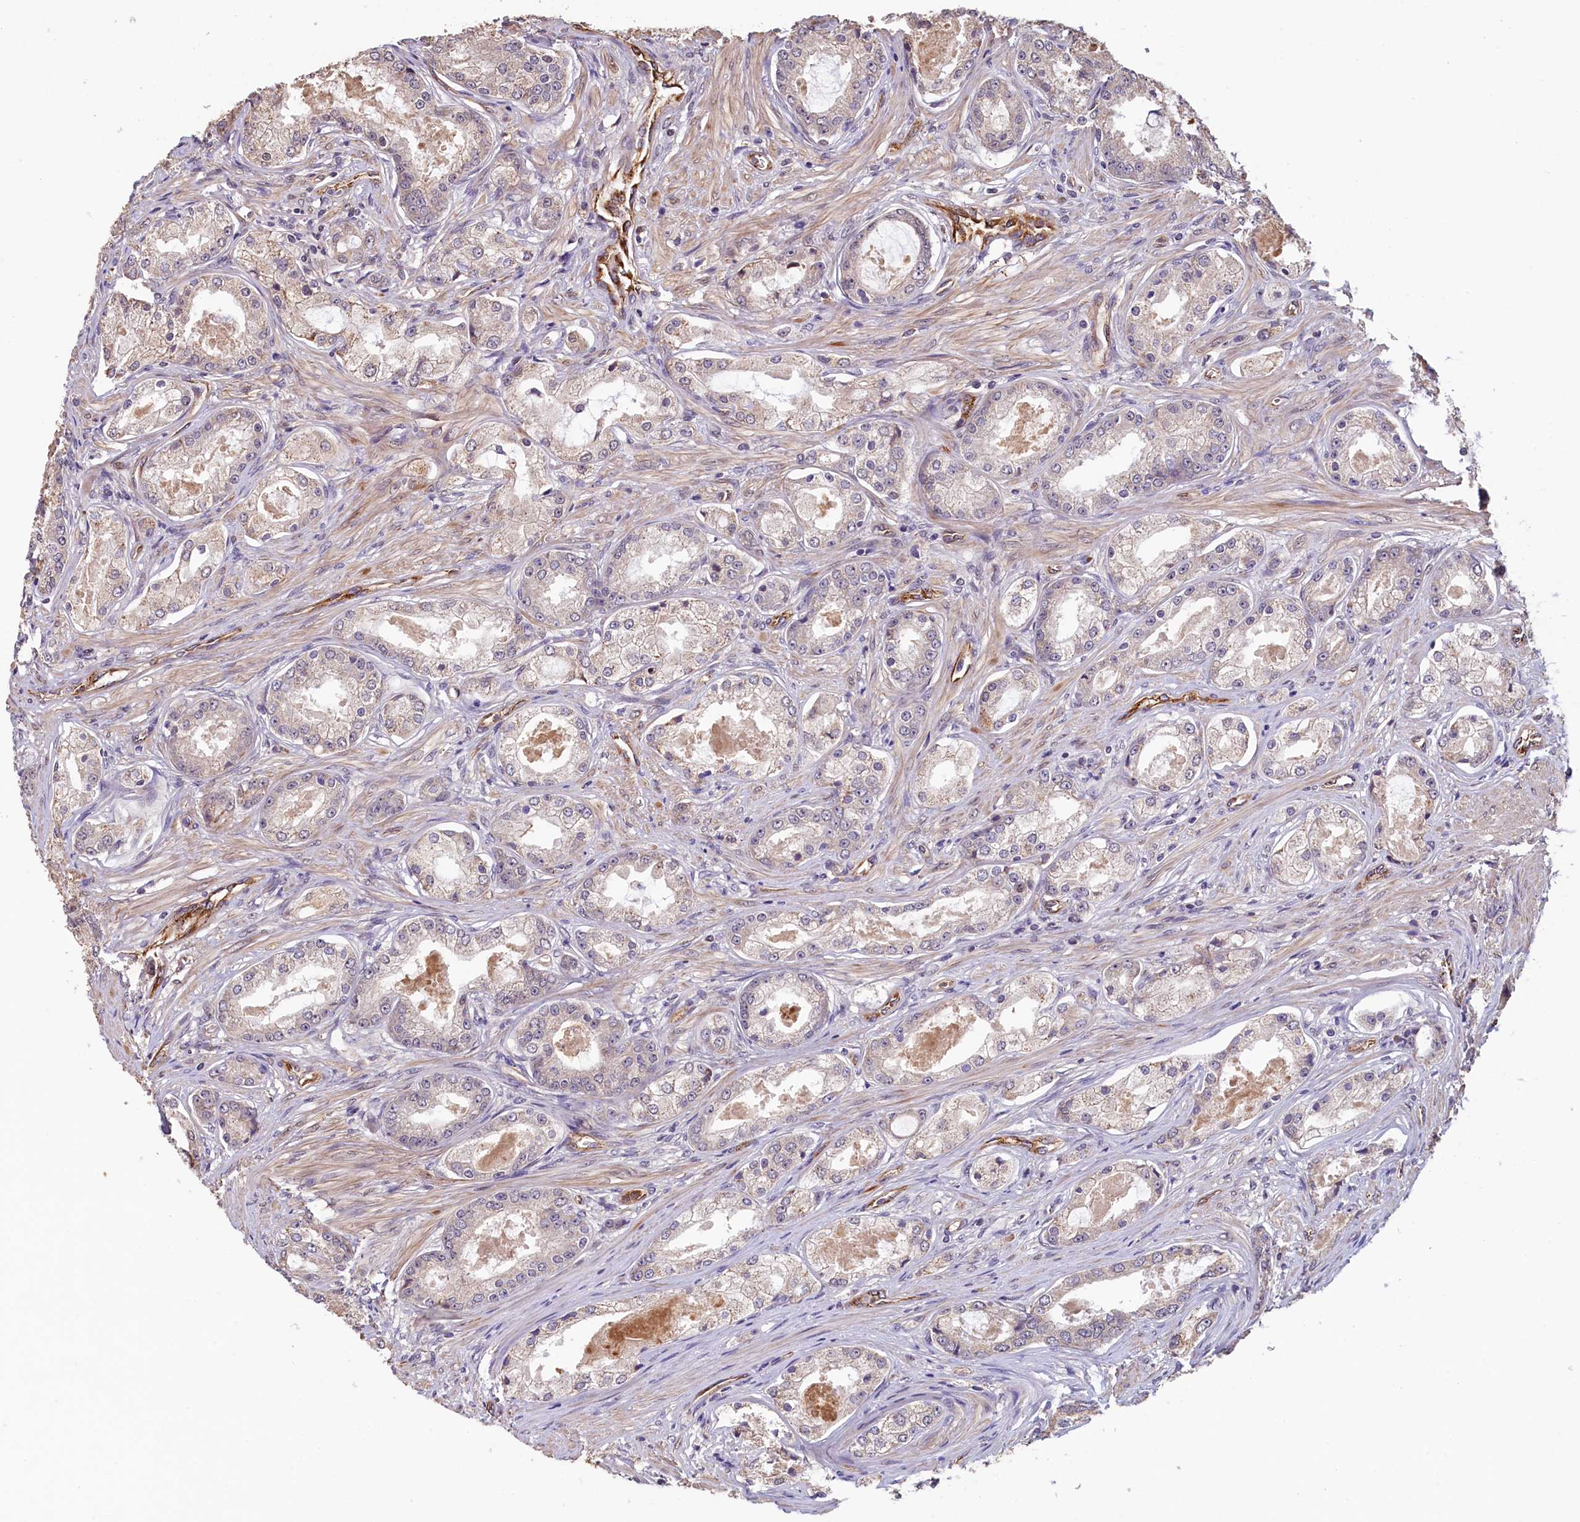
{"staining": {"intensity": "negative", "quantity": "none", "location": "none"}, "tissue": "prostate cancer", "cell_type": "Tumor cells", "image_type": "cancer", "snomed": [{"axis": "morphology", "description": "Adenocarcinoma, Low grade"}, {"axis": "topography", "description": "Prostate"}], "caption": "DAB immunohistochemical staining of prostate cancer displays no significant positivity in tumor cells. The staining was performed using DAB to visualize the protein expression in brown, while the nuclei were stained in blue with hematoxylin (Magnification: 20x).", "gene": "ACSBG1", "patient": {"sex": "male", "age": 68}}